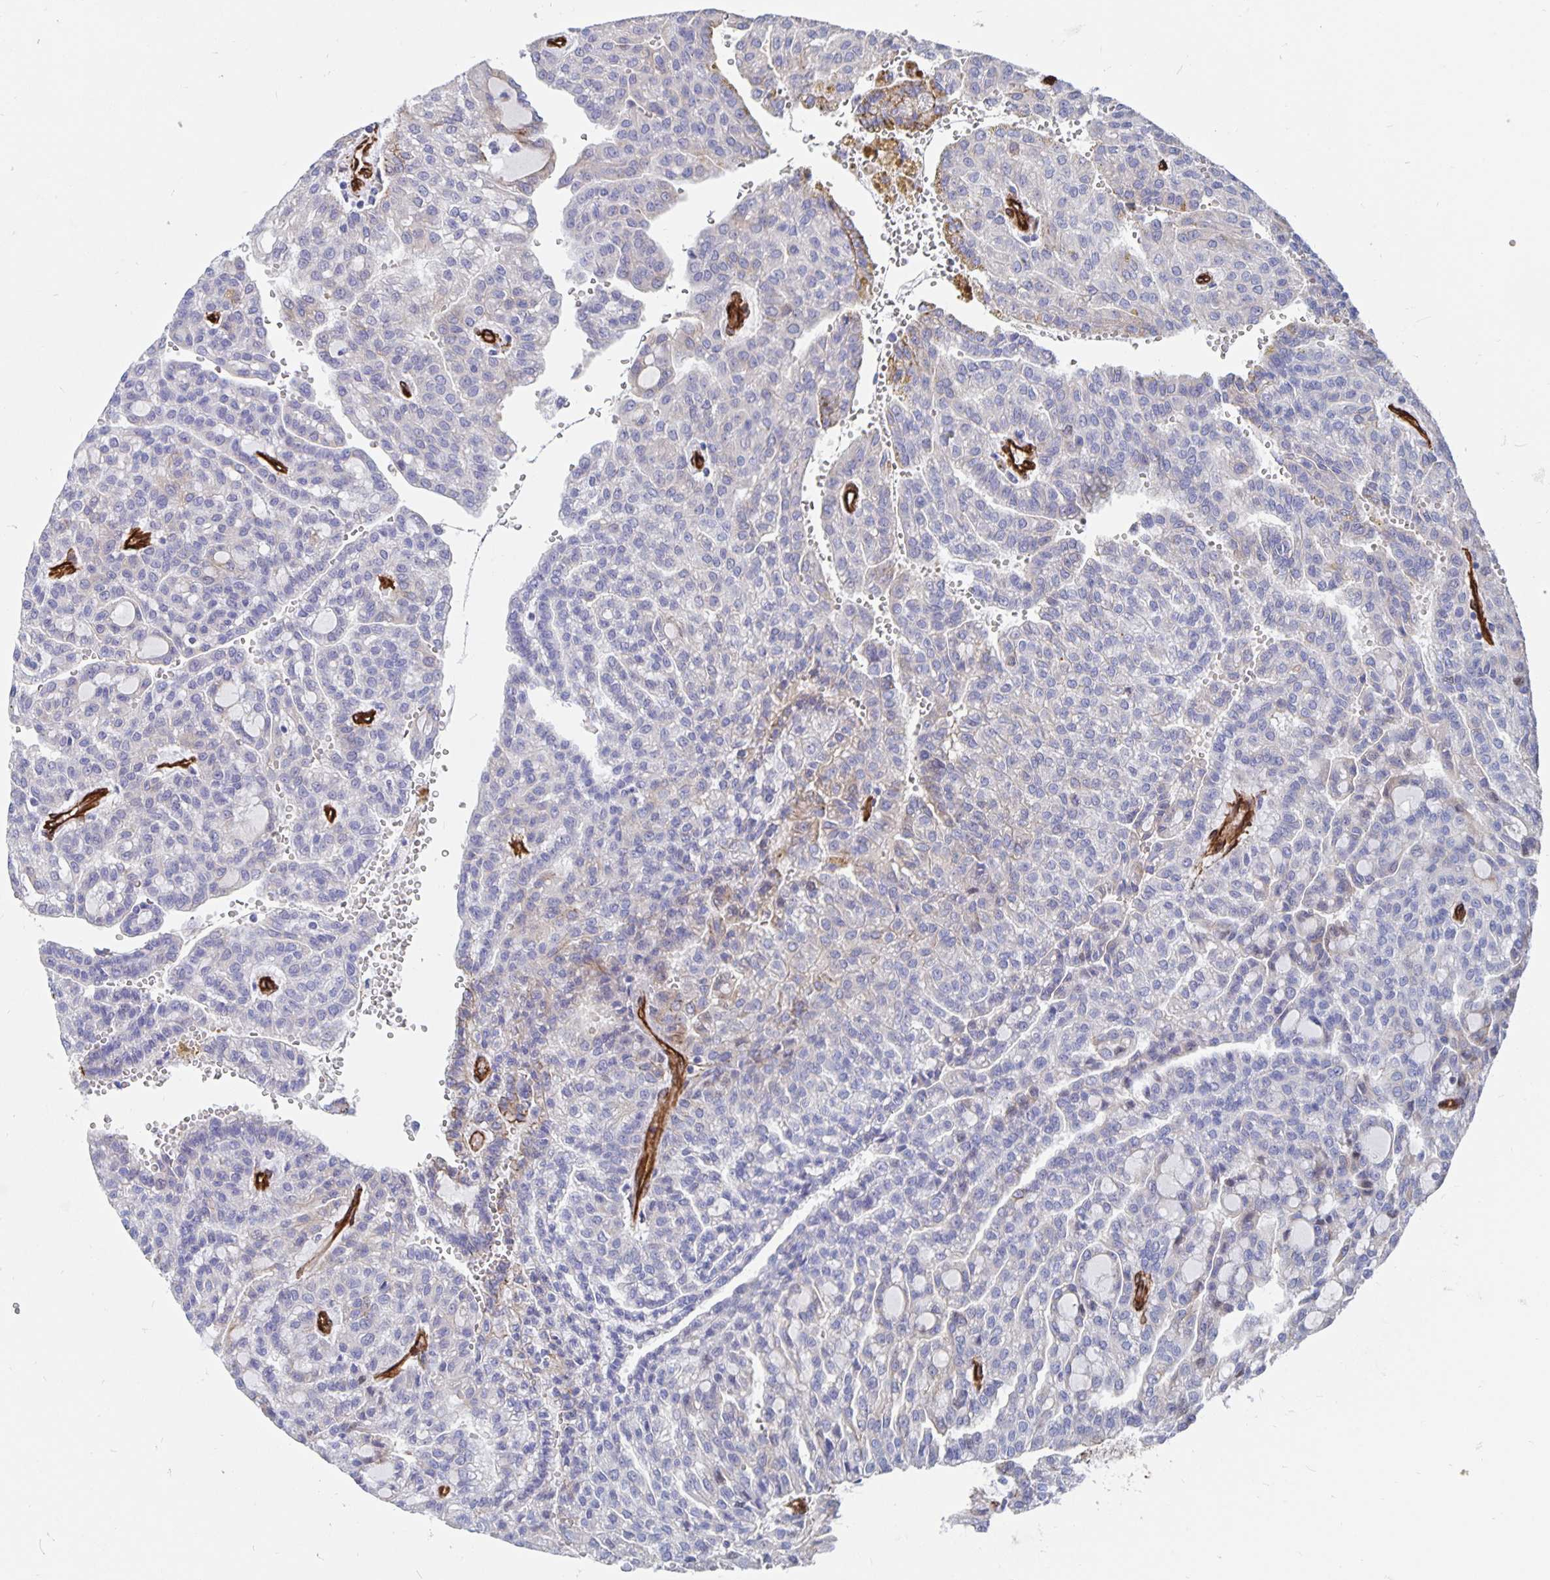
{"staining": {"intensity": "moderate", "quantity": "<25%", "location": "cytoplasmic/membranous"}, "tissue": "renal cancer", "cell_type": "Tumor cells", "image_type": "cancer", "snomed": [{"axis": "morphology", "description": "Adenocarcinoma, NOS"}, {"axis": "topography", "description": "Kidney"}], "caption": "Renal cancer (adenocarcinoma) was stained to show a protein in brown. There is low levels of moderate cytoplasmic/membranous staining in about <25% of tumor cells. (Brightfield microscopy of DAB IHC at high magnification).", "gene": "DCHS2", "patient": {"sex": "male", "age": 63}}